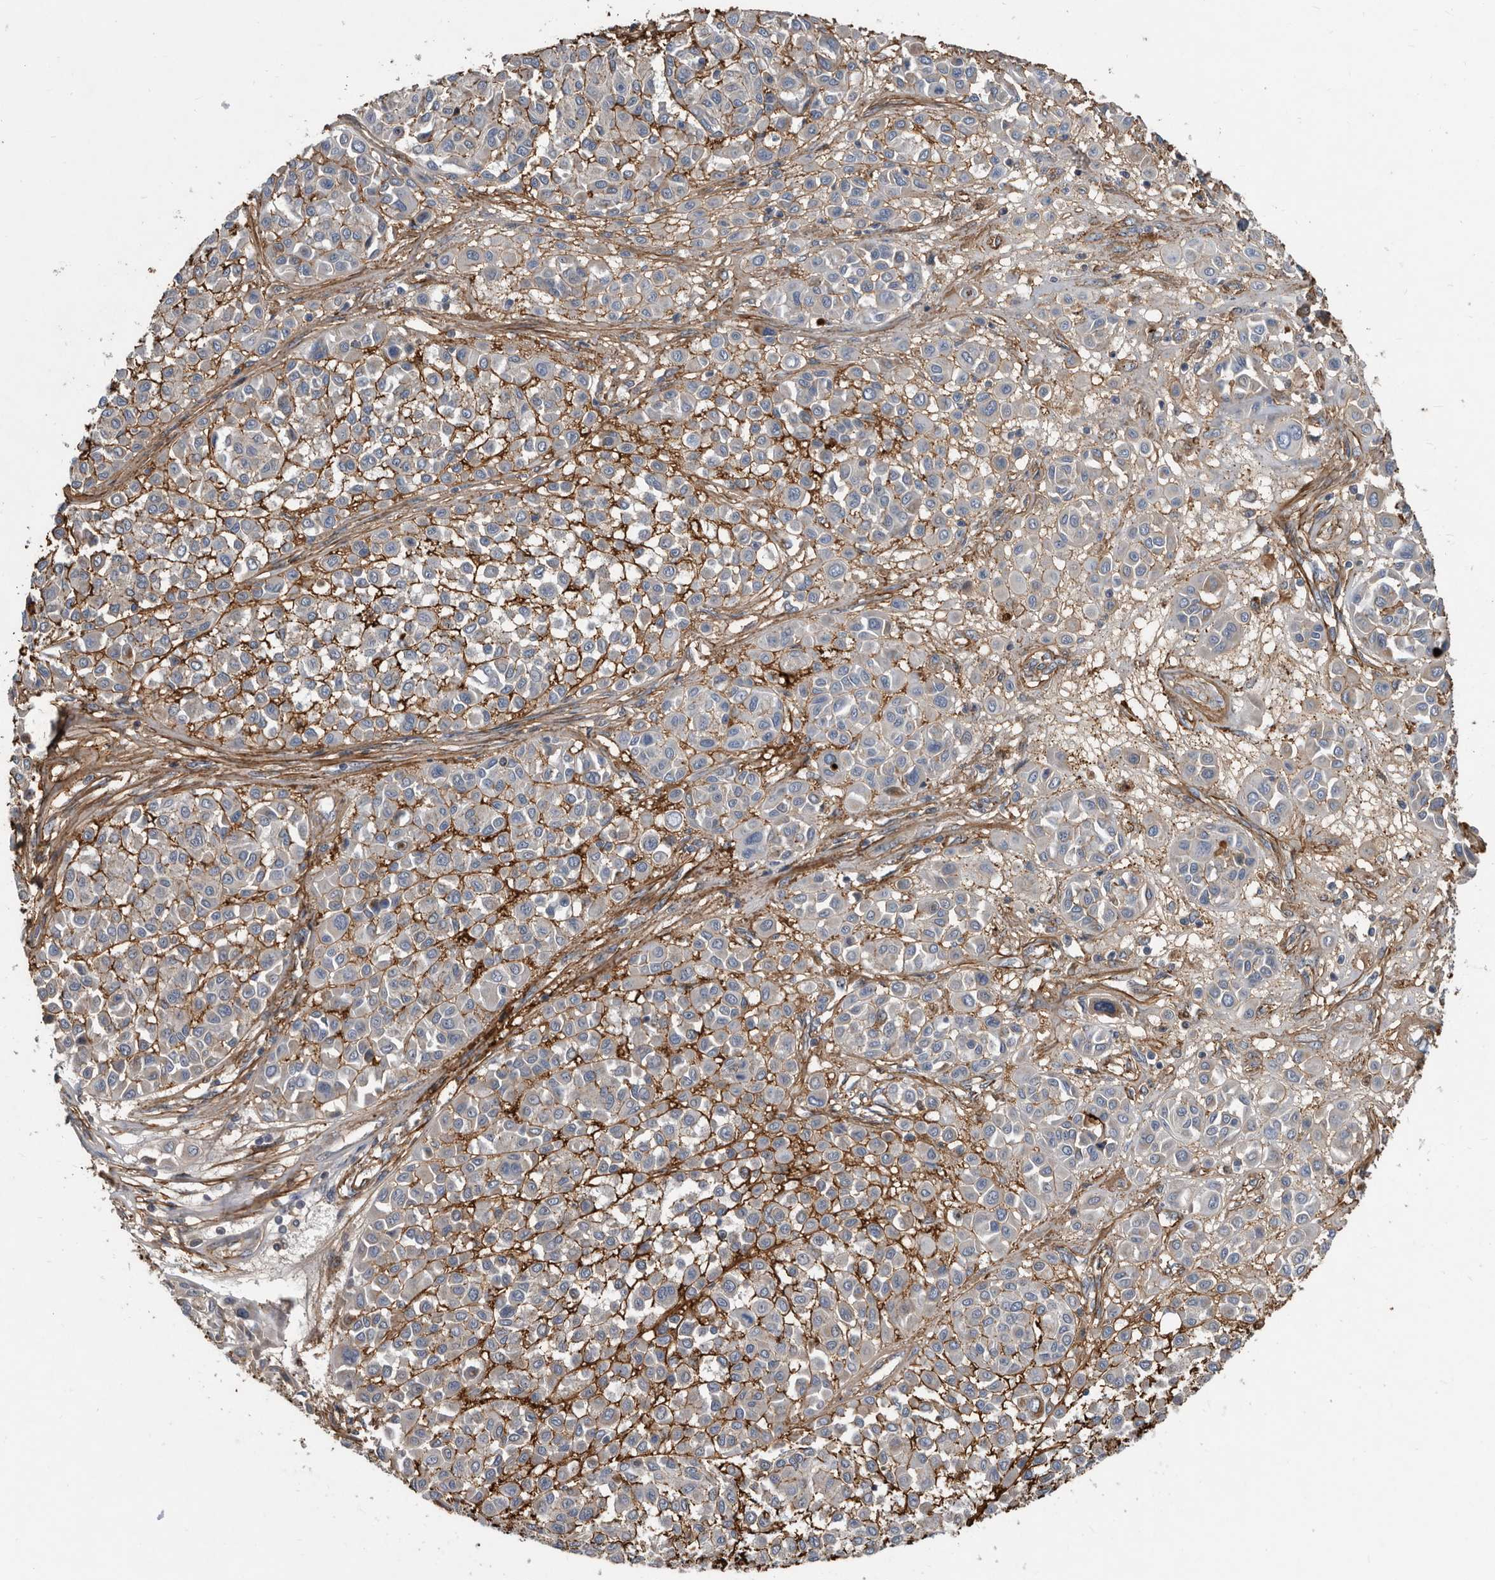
{"staining": {"intensity": "negative", "quantity": "none", "location": "none"}, "tissue": "melanoma", "cell_type": "Tumor cells", "image_type": "cancer", "snomed": [{"axis": "morphology", "description": "Malignant melanoma, Metastatic site"}, {"axis": "topography", "description": "Soft tissue"}], "caption": "Immunohistochemistry (IHC) histopathology image of human melanoma stained for a protein (brown), which displays no positivity in tumor cells.", "gene": "PI15", "patient": {"sex": "male", "age": 41}}